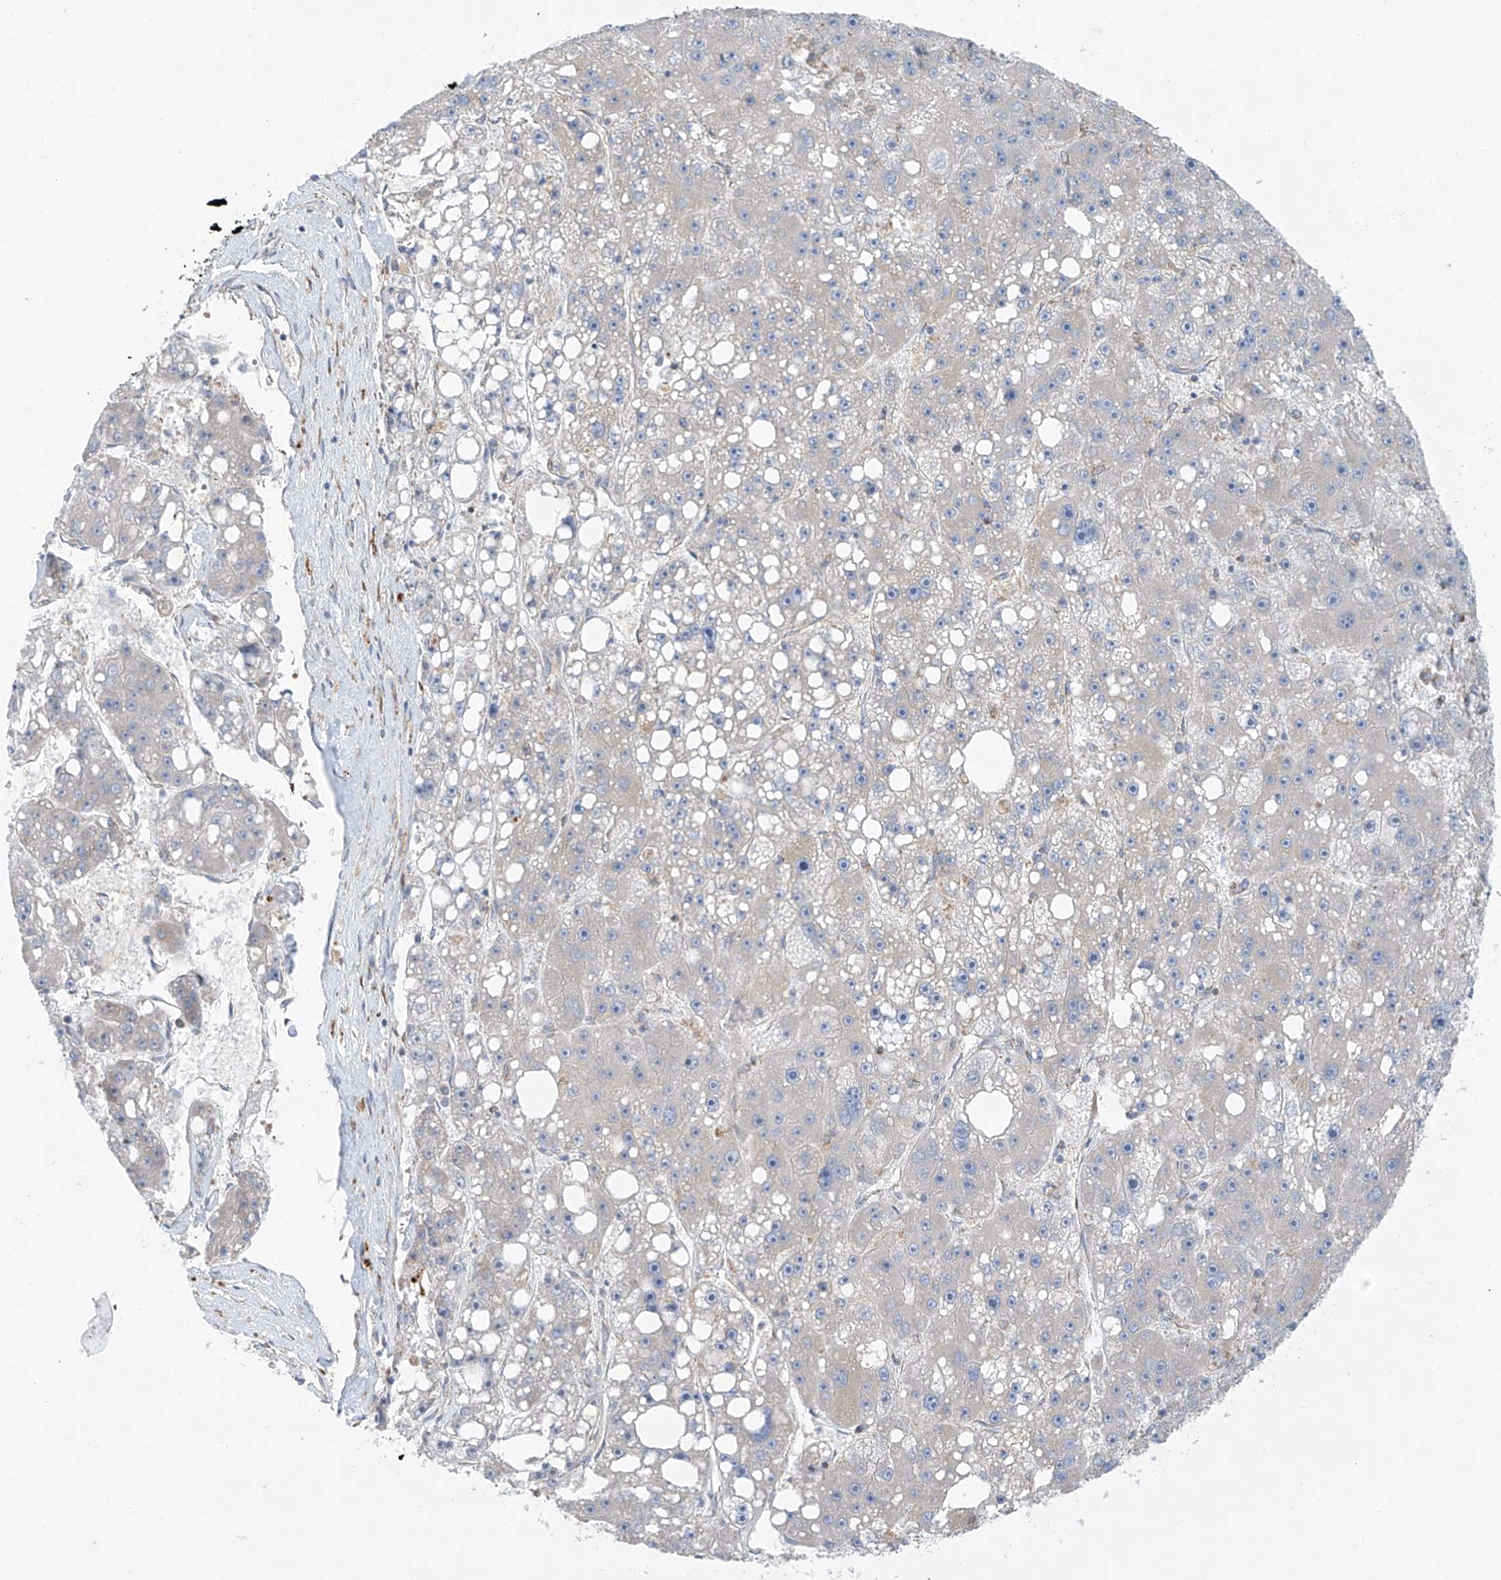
{"staining": {"intensity": "negative", "quantity": "none", "location": "none"}, "tissue": "liver cancer", "cell_type": "Tumor cells", "image_type": "cancer", "snomed": [{"axis": "morphology", "description": "Carcinoma, Hepatocellular, NOS"}, {"axis": "topography", "description": "Liver"}], "caption": "IHC image of liver cancer (hepatocellular carcinoma) stained for a protein (brown), which reveals no expression in tumor cells.", "gene": "EOMES", "patient": {"sex": "female", "age": 61}}